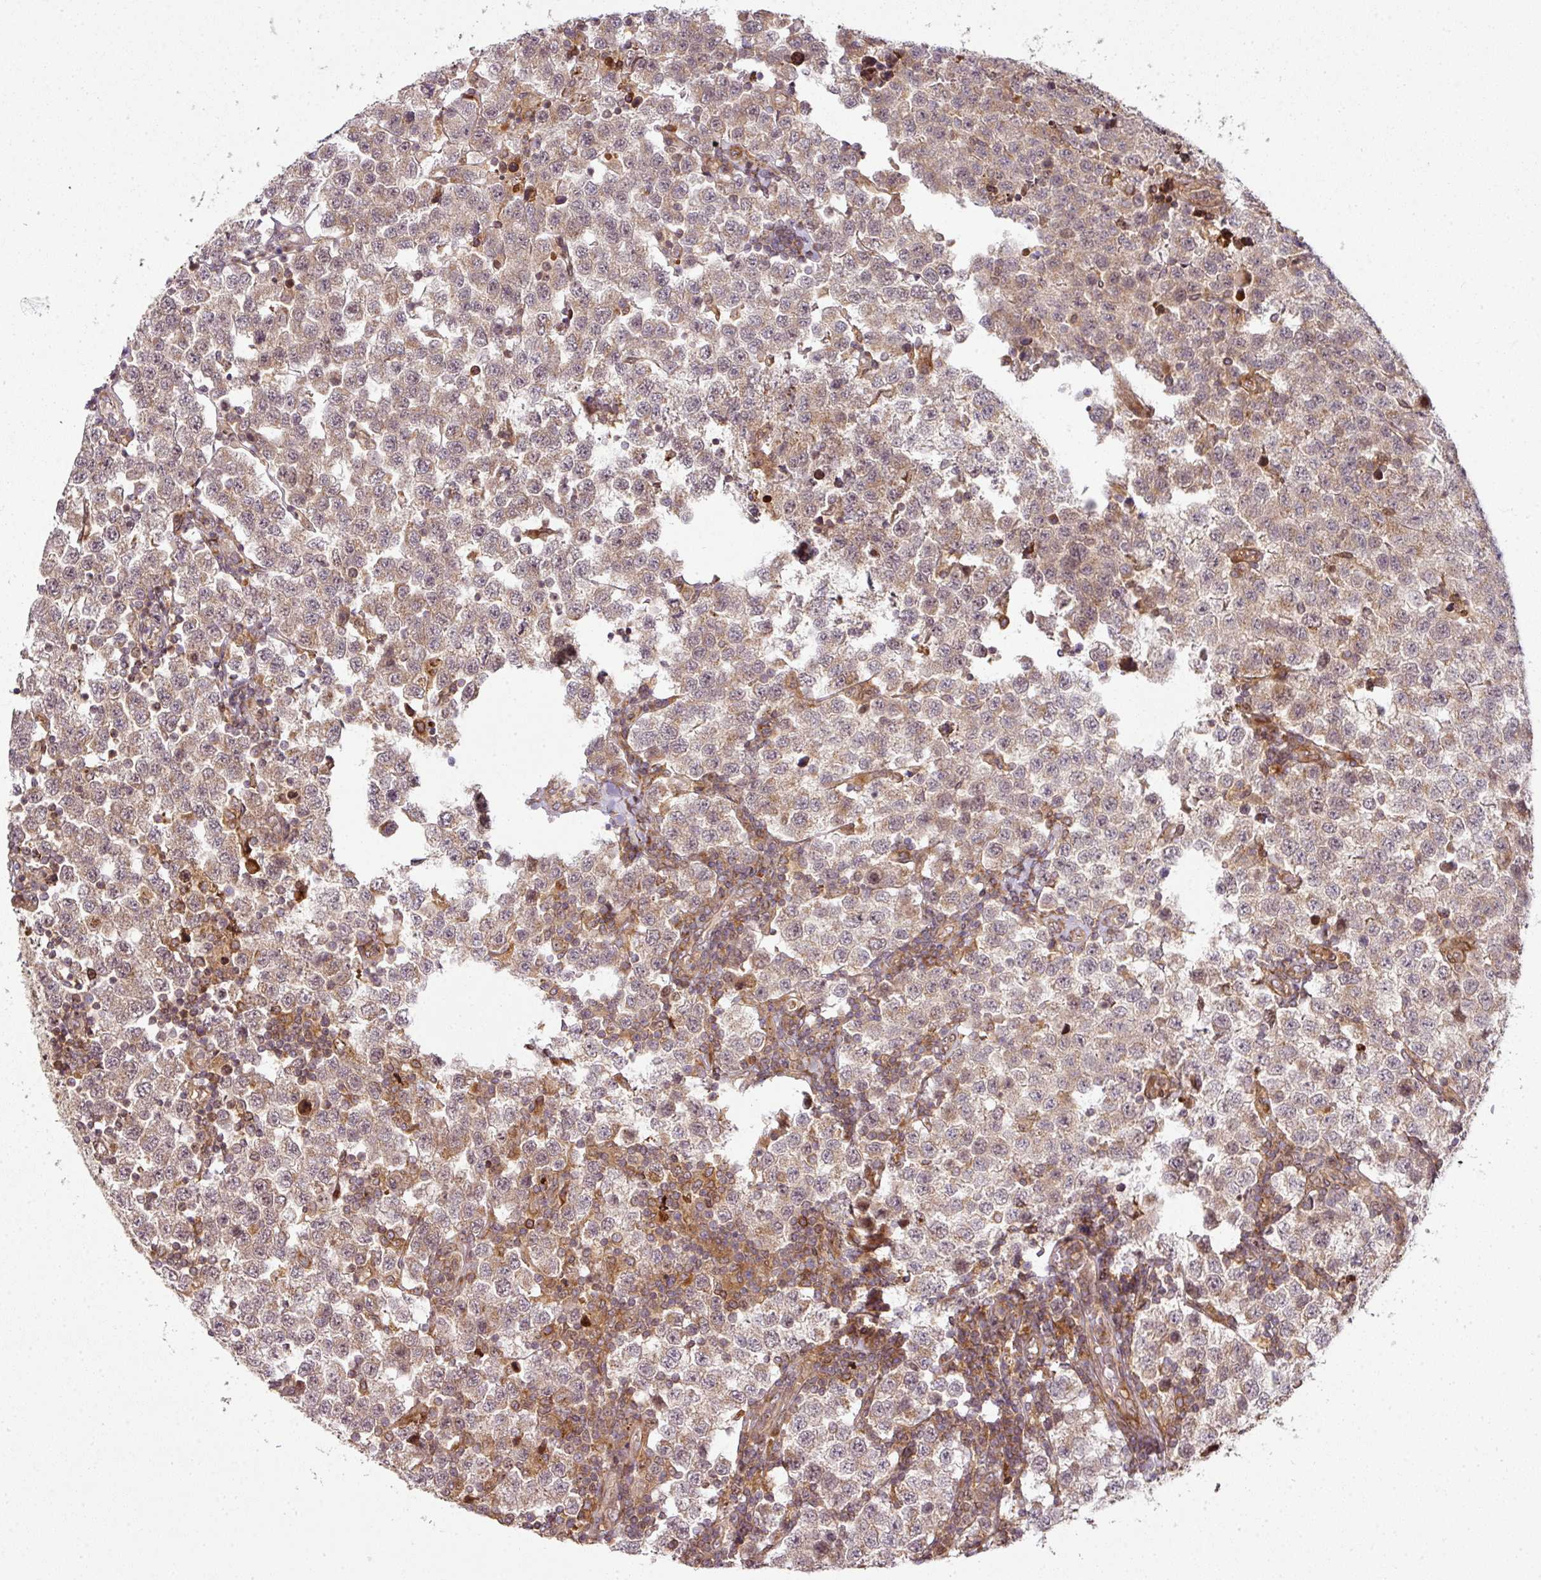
{"staining": {"intensity": "weak", "quantity": "<25%", "location": "nuclear"}, "tissue": "testis cancer", "cell_type": "Tumor cells", "image_type": "cancer", "snomed": [{"axis": "morphology", "description": "Seminoma, NOS"}, {"axis": "topography", "description": "Testis"}], "caption": "Immunohistochemistry micrograph of neoplastic tissue: human seminoma (testis) stained with DAB (3,3'-diaminobenzidine) displays no significant protein positivity in tumor cells.", "gene": "ATAT1", "patient": {"sex": "male", "age": 34}}